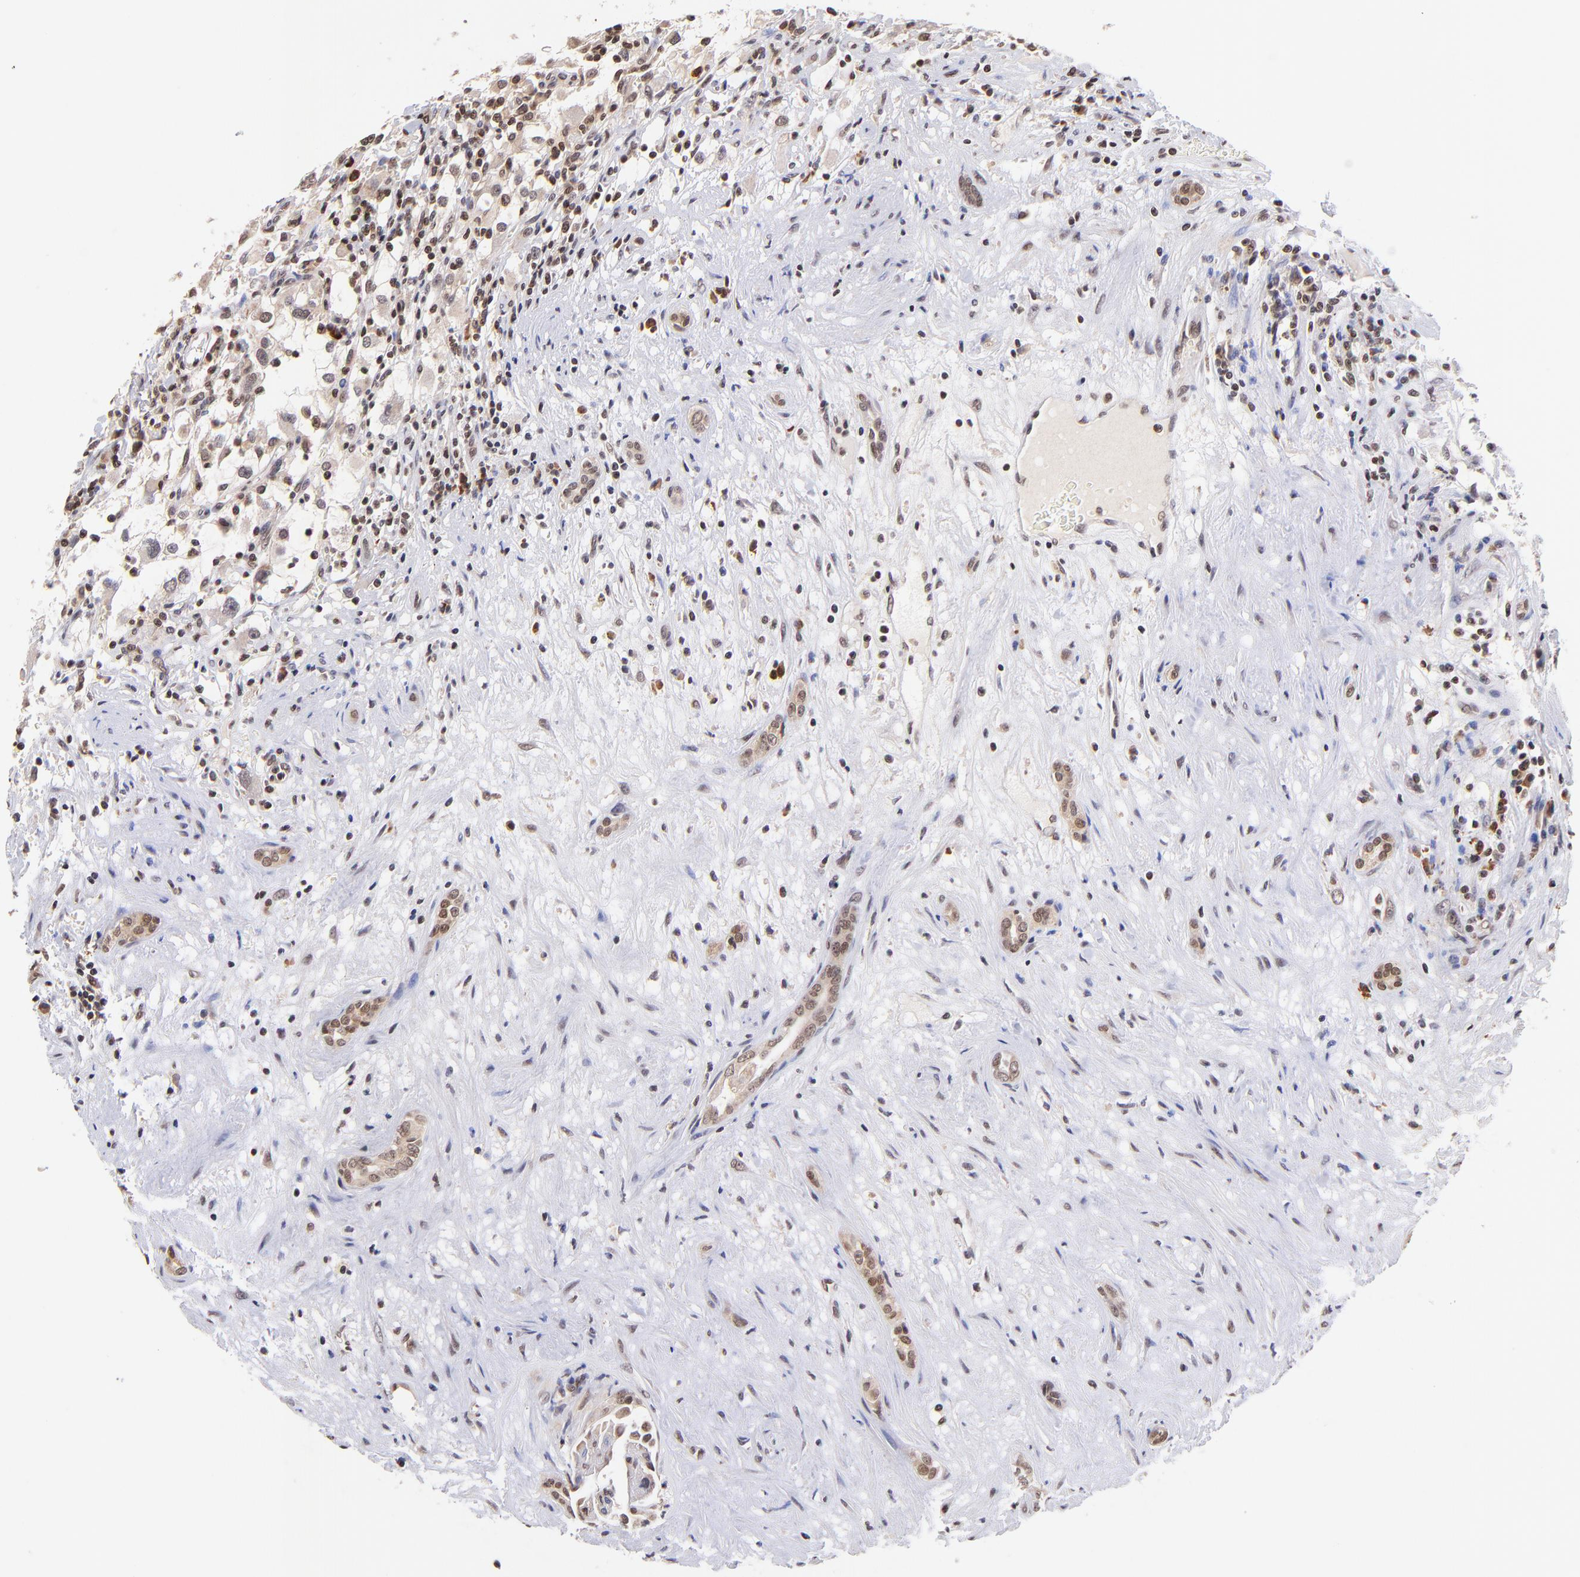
{"staining": {"intensity": "moderate", "quantity": ">75%", "location": "cytoplasmic/membranous,nuclear"}, "tissue": "renal cancer", "cell_type": "Tumor cells", "image_type": "cancer", "snomed": [{"axis": "morphology", "description": "Adenocarcinoma, NOS"}, {"axis": "topography", "description": "Kidney"}], "caption": "A histopathology image showing moderate cytoplasmic/membranous and nuclear positivity in approximately >75% of tumor cells in renal cancer, as visualized by brown immunohistochemical staining.", "gene": "WDR25", "patient": {"sex": "female", "age": 52}}